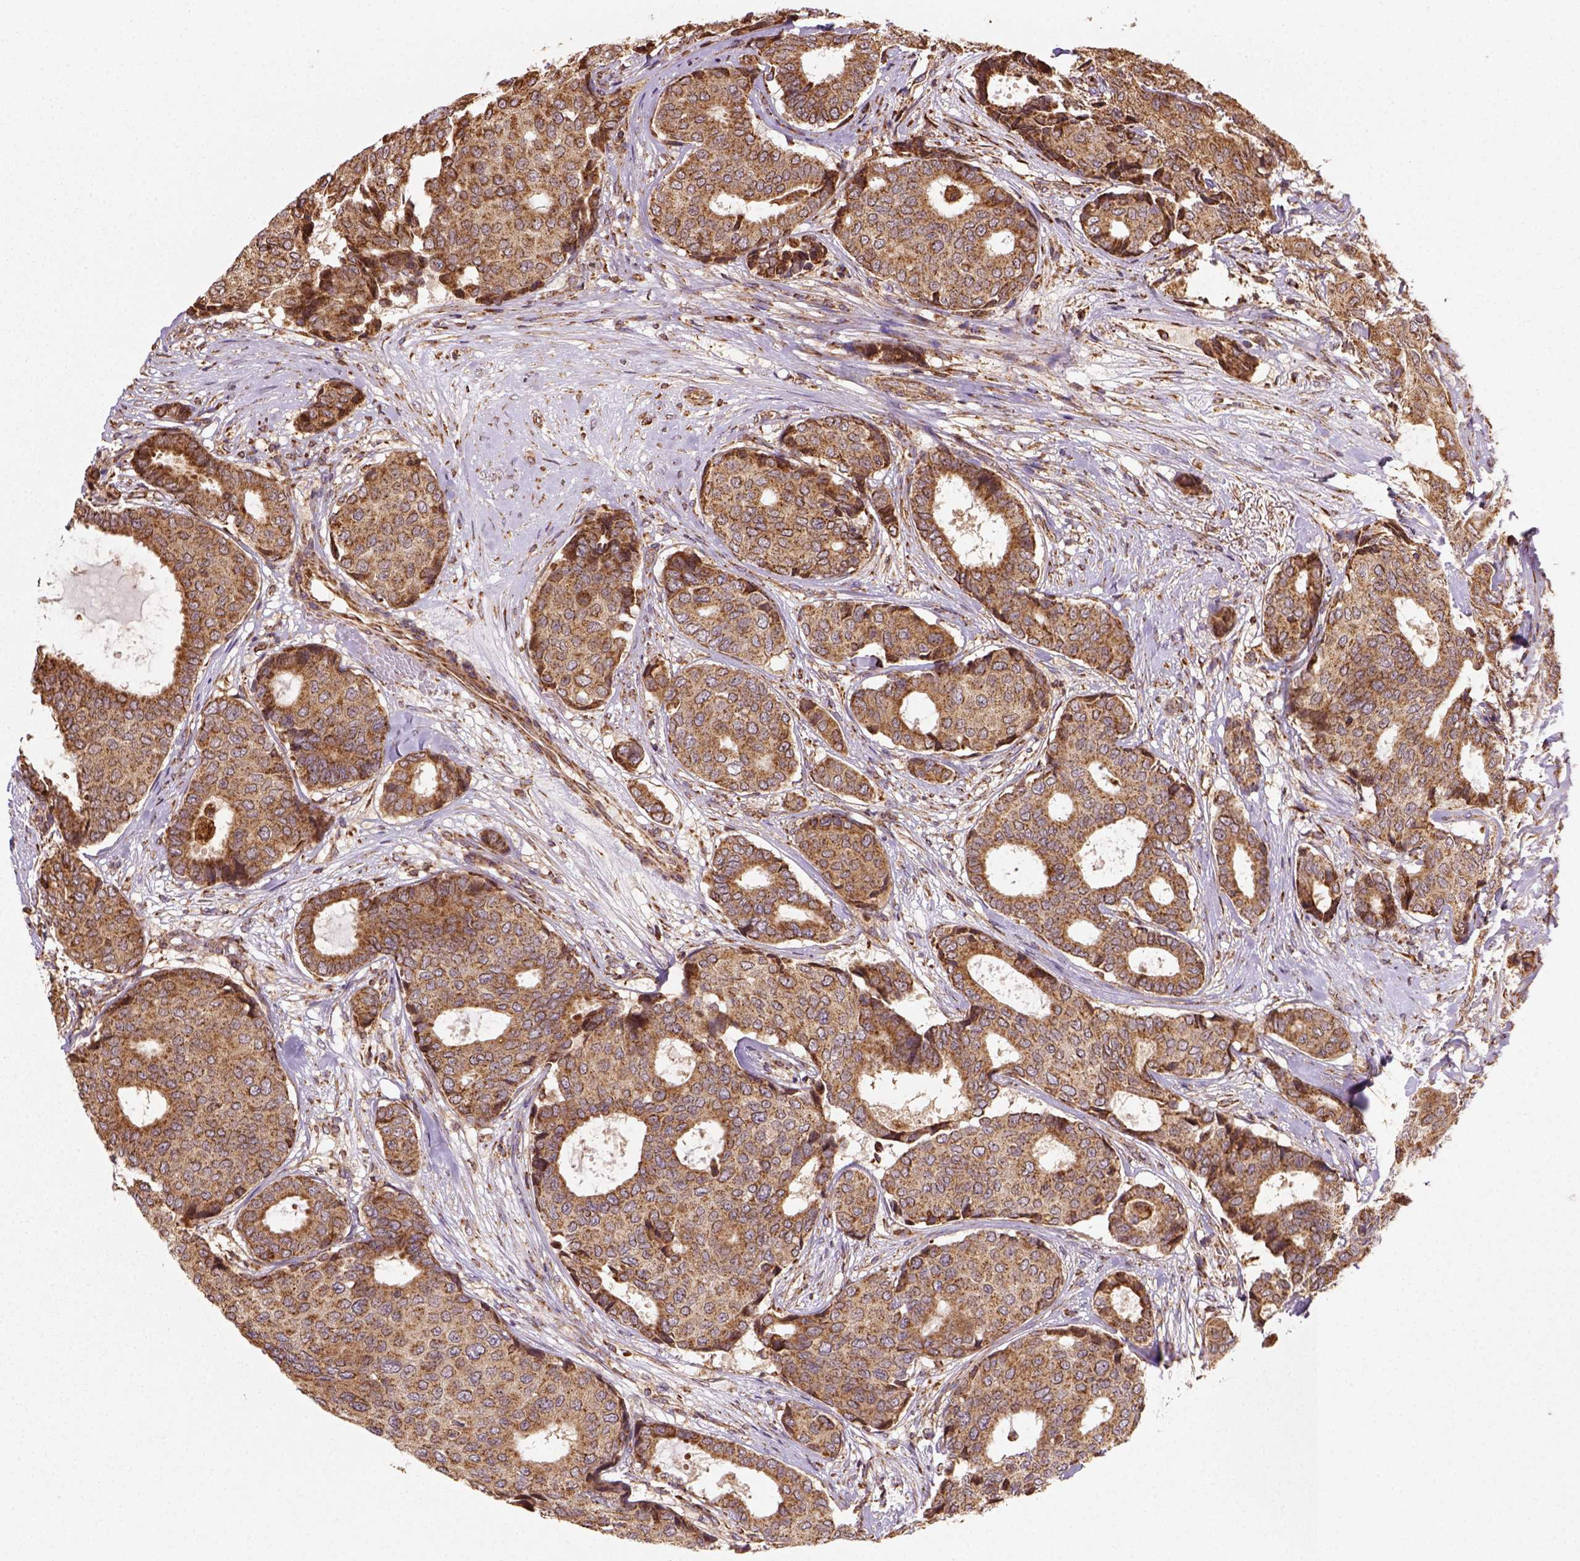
{"staining": {"intensity": "moderate", "quantity": ">75%", "location": "nuclear"}, "tissue": "breast cancer", "cell_type": "Tumor cells", "image_type": "cancer", "snomed": [{"axis": "morphology", "description": "Duct carcinoma"}, {"axis": "topography", "description": "Breast"}], "caption": "This is an image of immunohistochemistry (IHC) staining of infiltrating ductal carcinoma (breast), which shows moderate positivity in the nuclear of tumor cells.", "gene": "MAPK8IP3", "patient": {"sex": "female", "age": 75}}